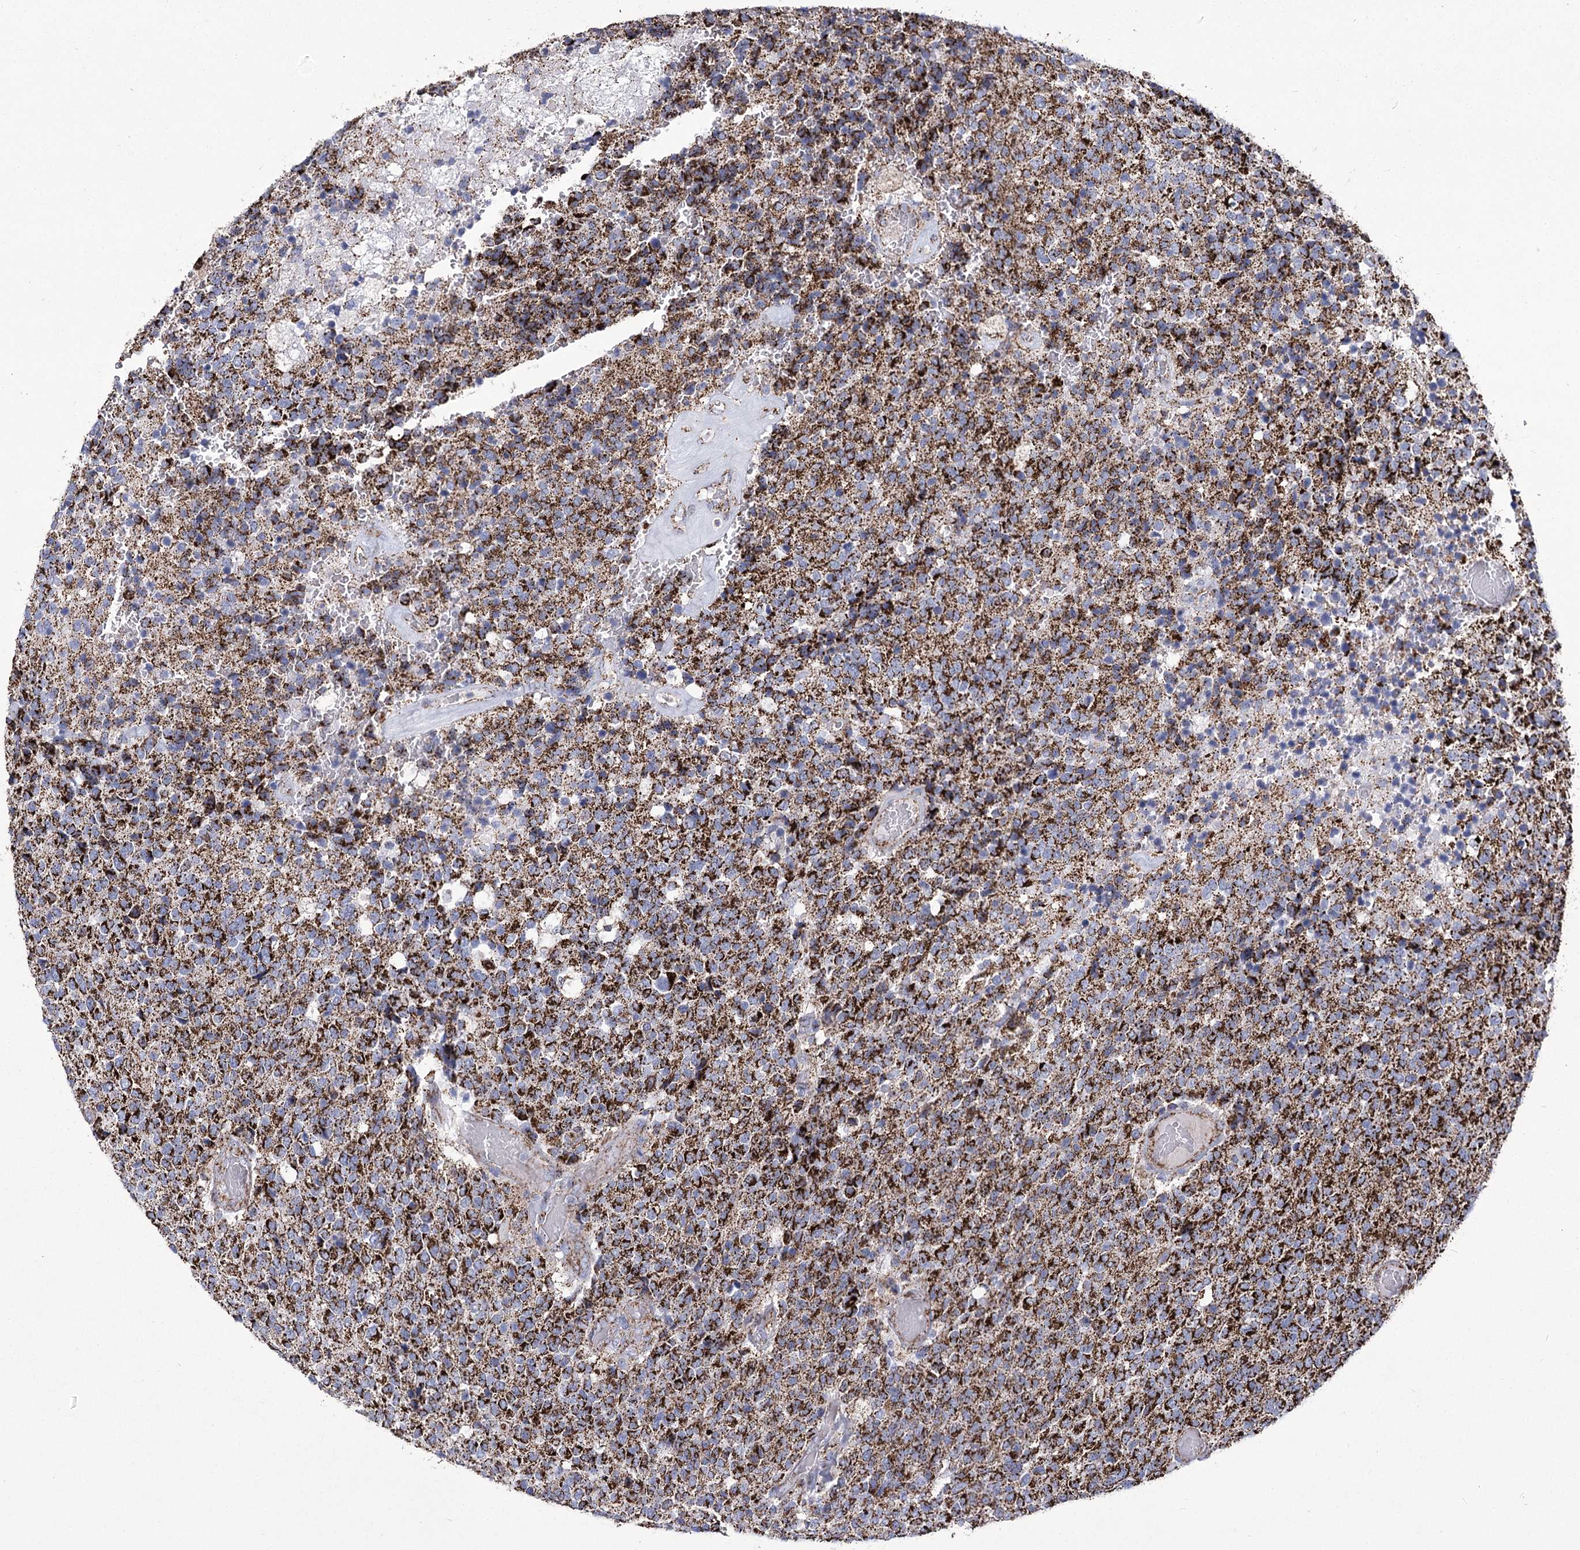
{"staining": {"intensity": "strong", "quantity": ">75%", "location": "cytoplasmic/membranous"}, "tissue": "glioma", "cell_type": "Tumor cells", "image_type": "cancer", "snomed": [{"axis": "morphology", "description": "Glioma, malignant, High grade"}, {"axis": "topography", "description": "pancreas cauda"}], "caption": "Malignant high-grade glioma stained with DAB immunohistochemistry shows high levels of strong cytoplasmic/membranous staining in about >75% of tumor cells.", "gene": "PDHB", "patient": {"sex": "male", "age": 60}}